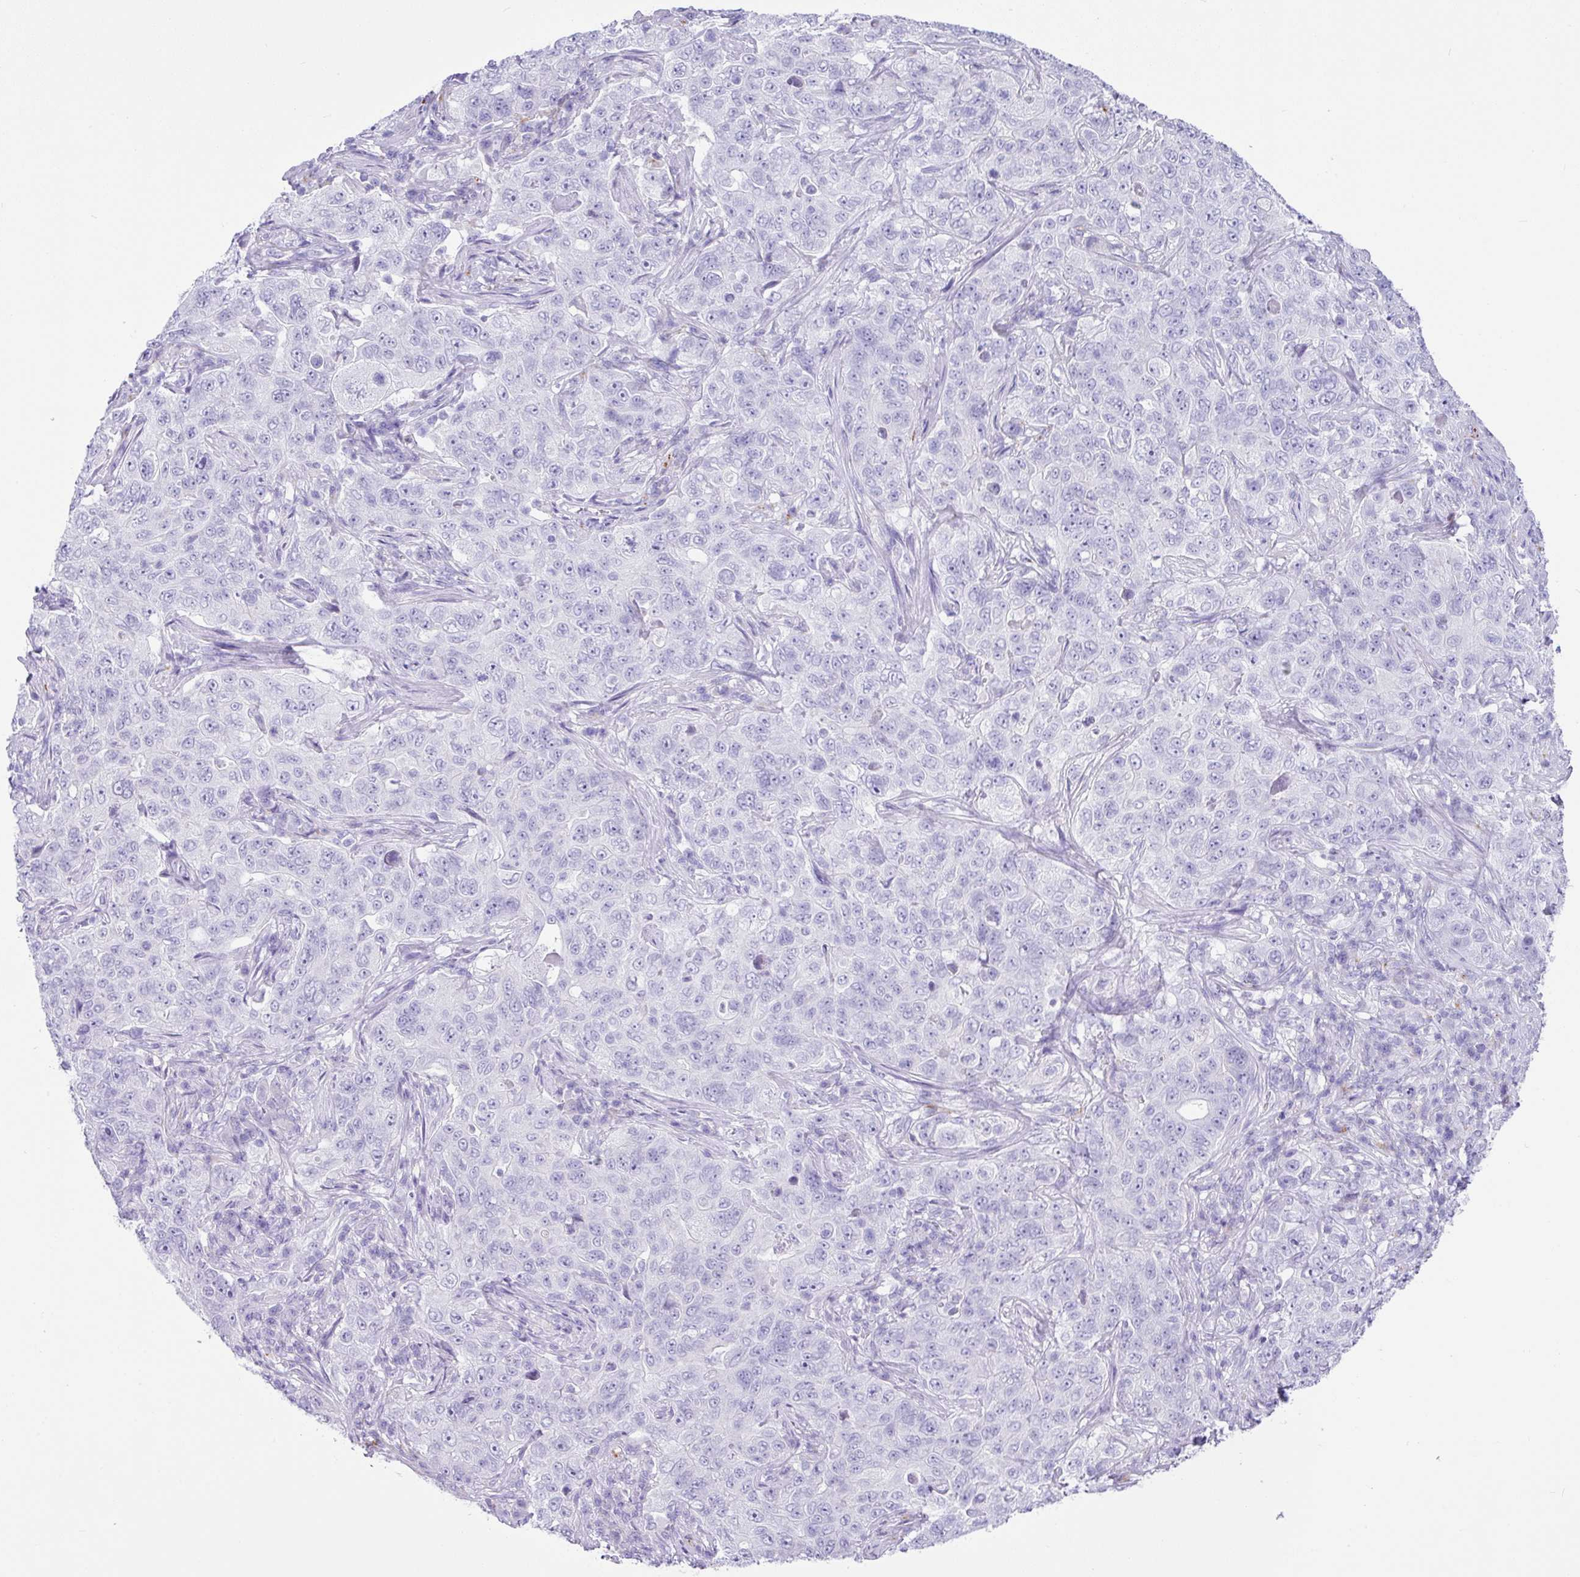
{"staining": {"intensity": "negative", "quantity": "none", "location": "none"}, "tissue": "pancreatic cancer", "cell_type": "Tumor cells", "image_type": "cancer", "snomed": [{"axis": "morphology", "description": "Adenocarcinoma, NOS"}, {"axis": "topography", "description": "Pancreas"}], "caption": "A photomicrograph of human adenocarcinoma (pancreatic) is negative for staining in tumor cells.", "gene": "ZG16", "patient": {"sex": "male", "age": 68}}